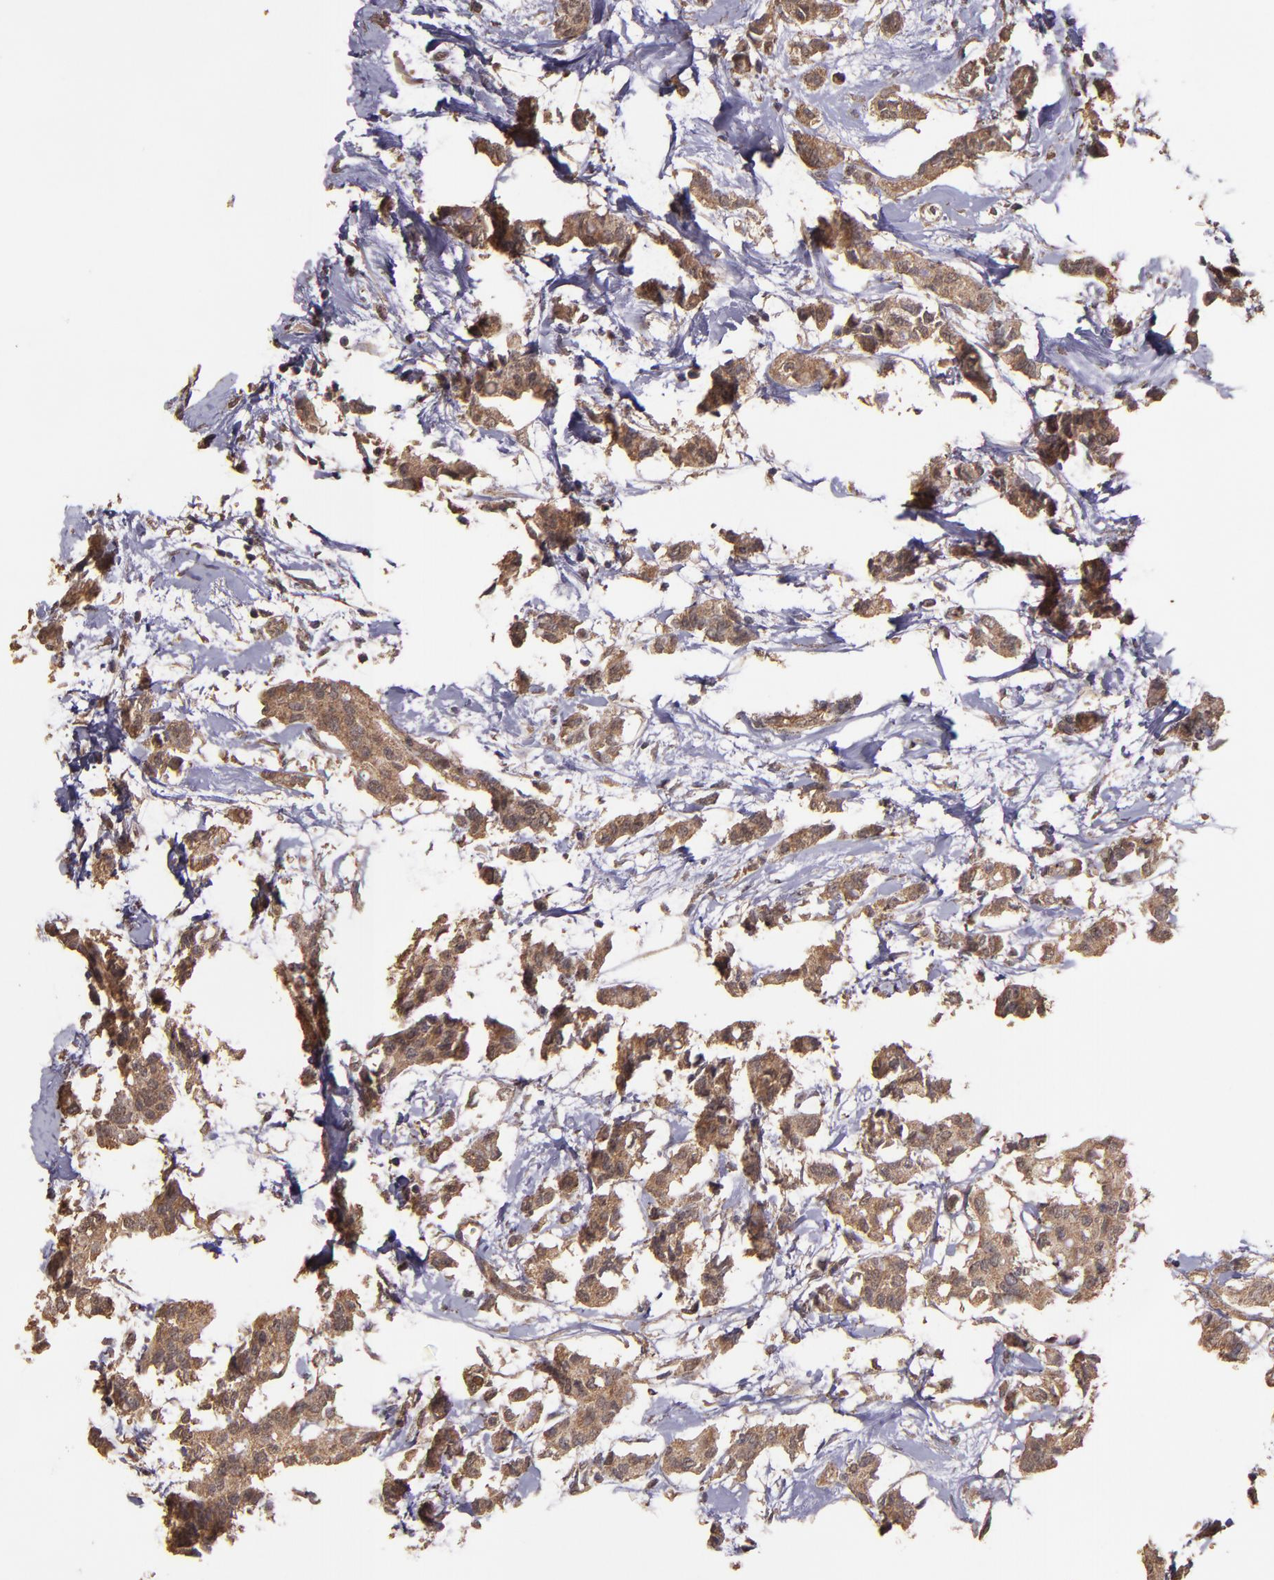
{"staining": {"intensity": "moderate", "quantity": ">75%", "location": "cytoplasmic/membranous"}, "tissue": "breast cancer", "cell_type": "Tumor cells", "image_type": "cancer", "snomed": [{"axis": "morphology", "description": "Duct carcinoma"}, {"axis": "topography", "description": "Breast"}], "caption": "Moderate cytoplasmic/membranous protein expression is seen in about >75% of tumor cells in breast cancer.", "gene": "HECTD1", "patient": {"sex": "female", "age": 84}}